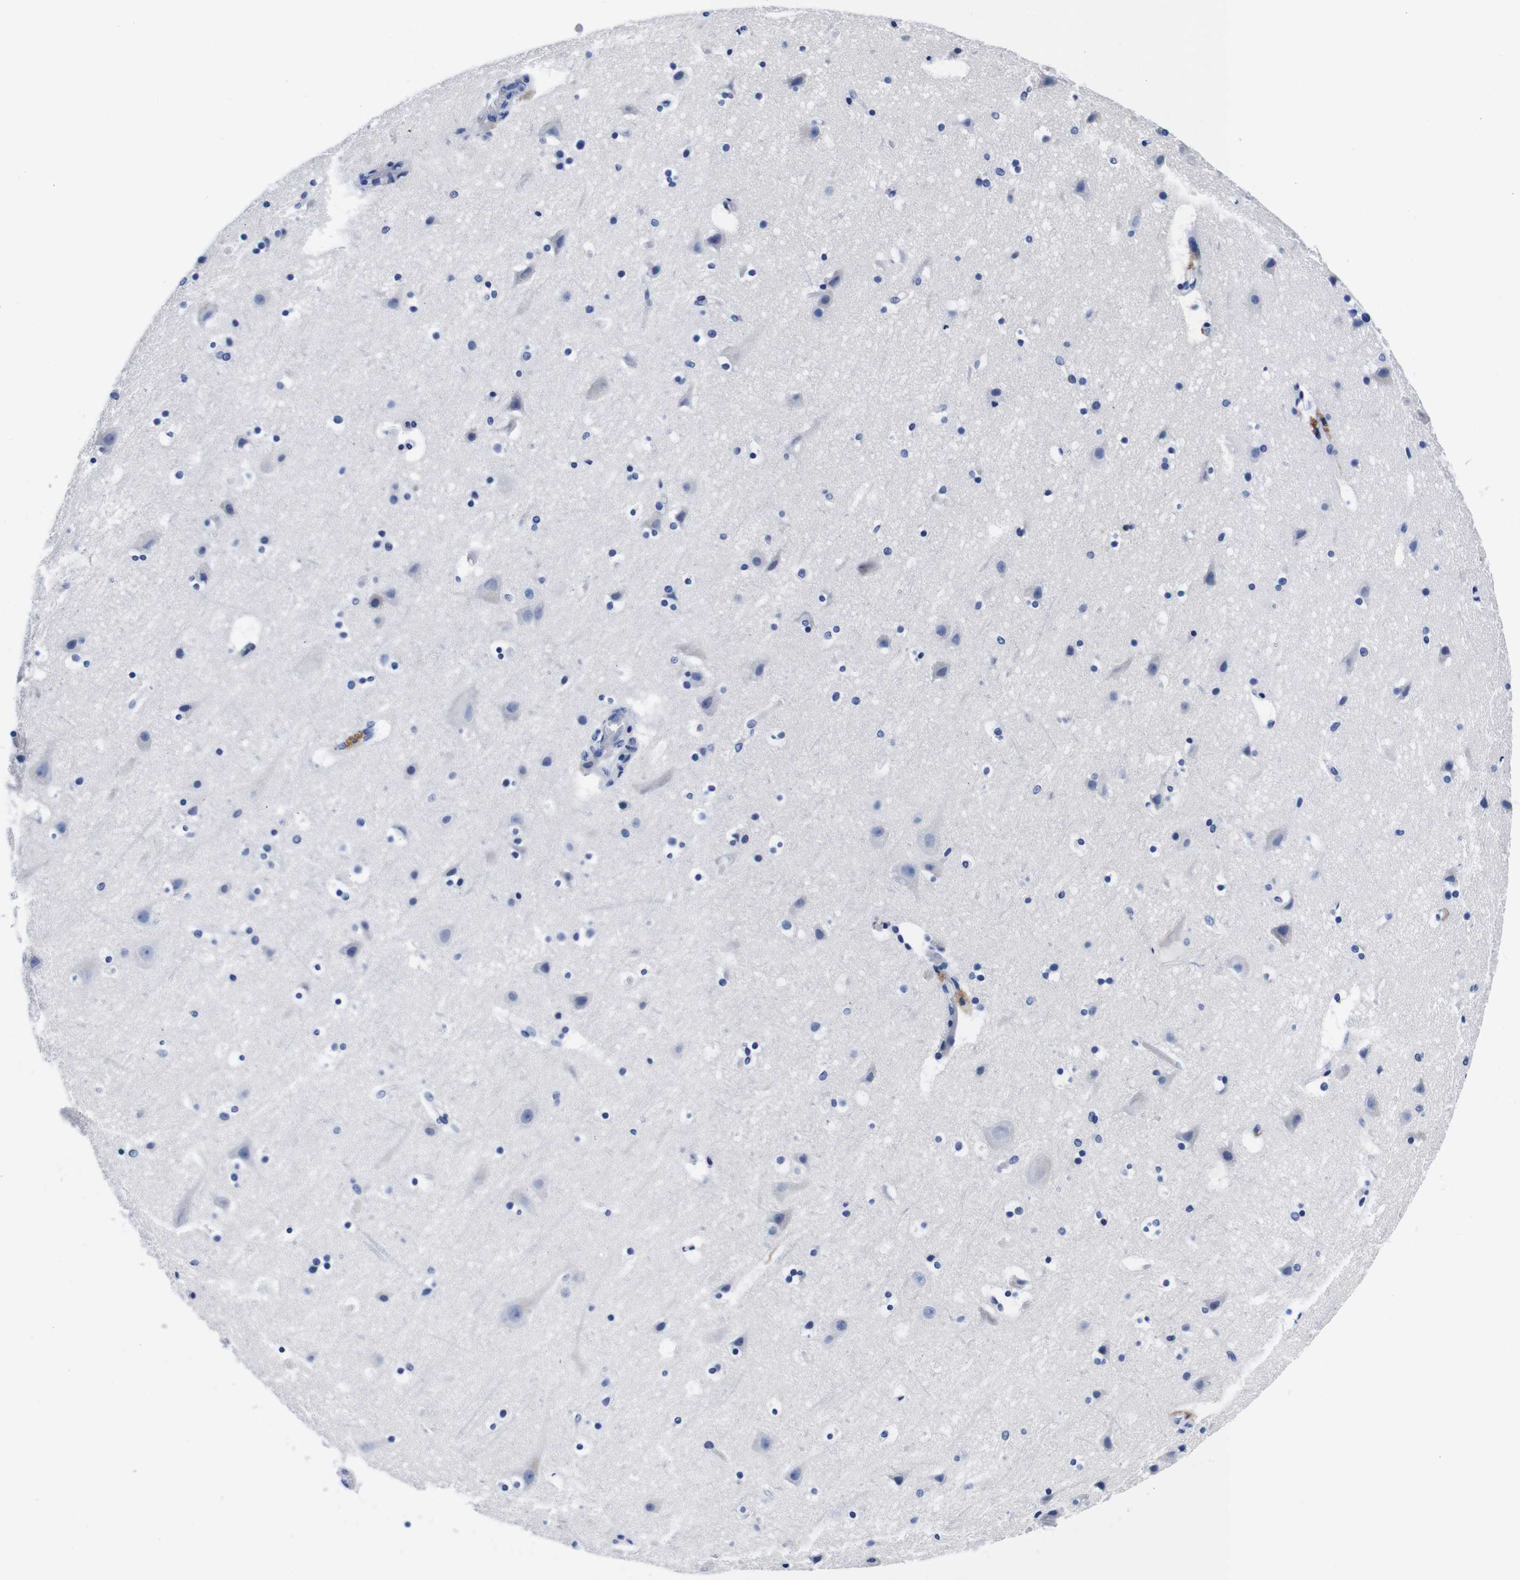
{"staining": {"intensity": "negative", "quantity": "none", "location": "none"}, "tissue": "cerebral cortex", "cell_type": "Endothelial cells", "image_type": "normal", "snomed": [{"axis": "morphology", "description": "Normal tissue, NOS"}, {"axis": "topography", "description": "Cerebral cortex"}], "caption": "IHC photomicrograph of unremarkable cerebral cortex stained for a protein (brown), which displays no expression in endothelial cells.", "gene": "ENSG00000248993", "patient": {"sex": "male", "age": 45}}